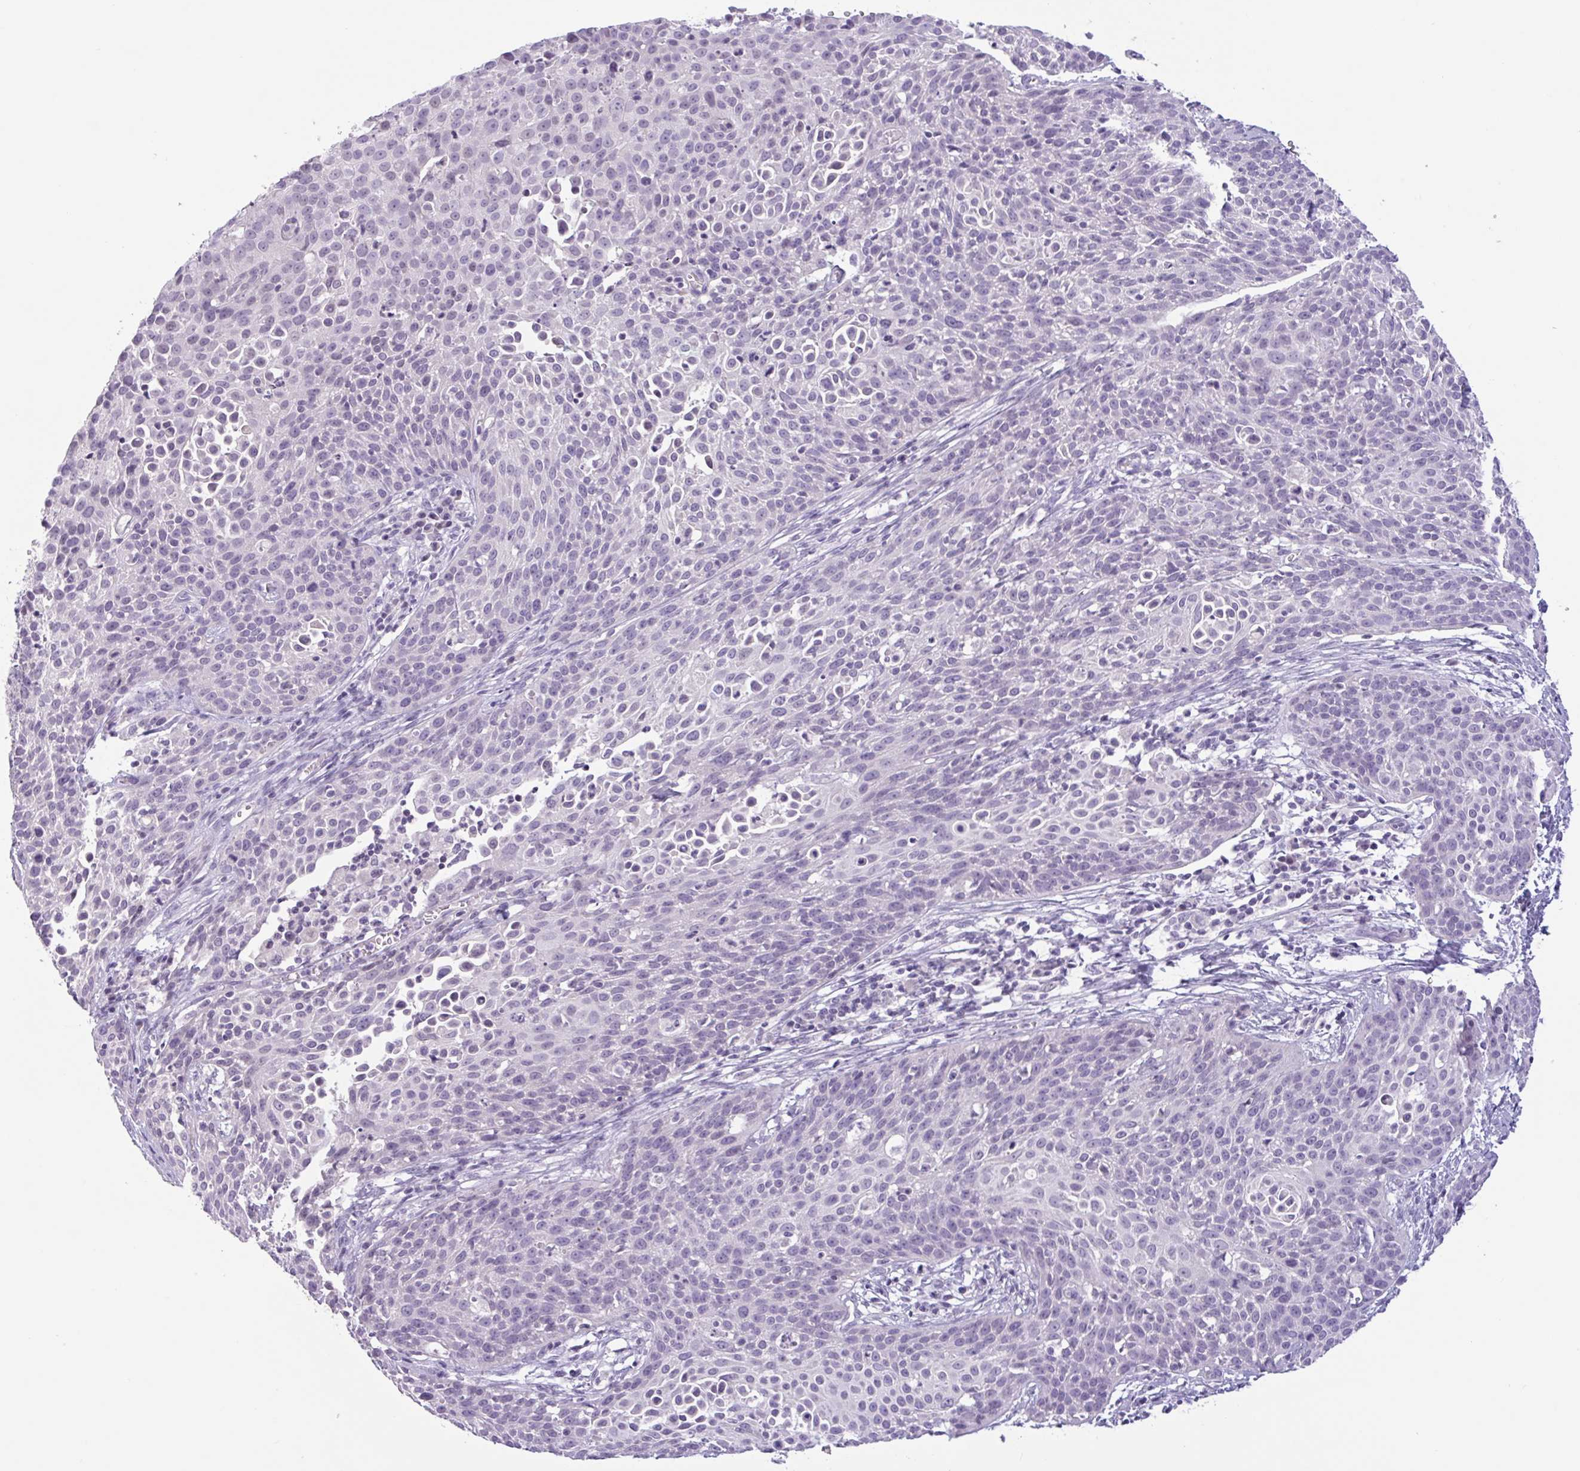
{"staining": {"intensity": "negative", "quantity": "none", "location": "none"}, "tissue": "cervical cancer", "cell_type": "Tumor cells", "image_type": "cancer", "snomed": [{"axis": "morphology", "description": "Squamous cell carcinoma, NOS"}, {"axis": "topography", "description": "Cervix"}], "caption": "Human cervical squamous cell carcinoma stained for a protein using immunohistochemistry displays no positivity in tumor cells.", "gene": "CTSE", "patient": {"sex": "female", "age": 38}}